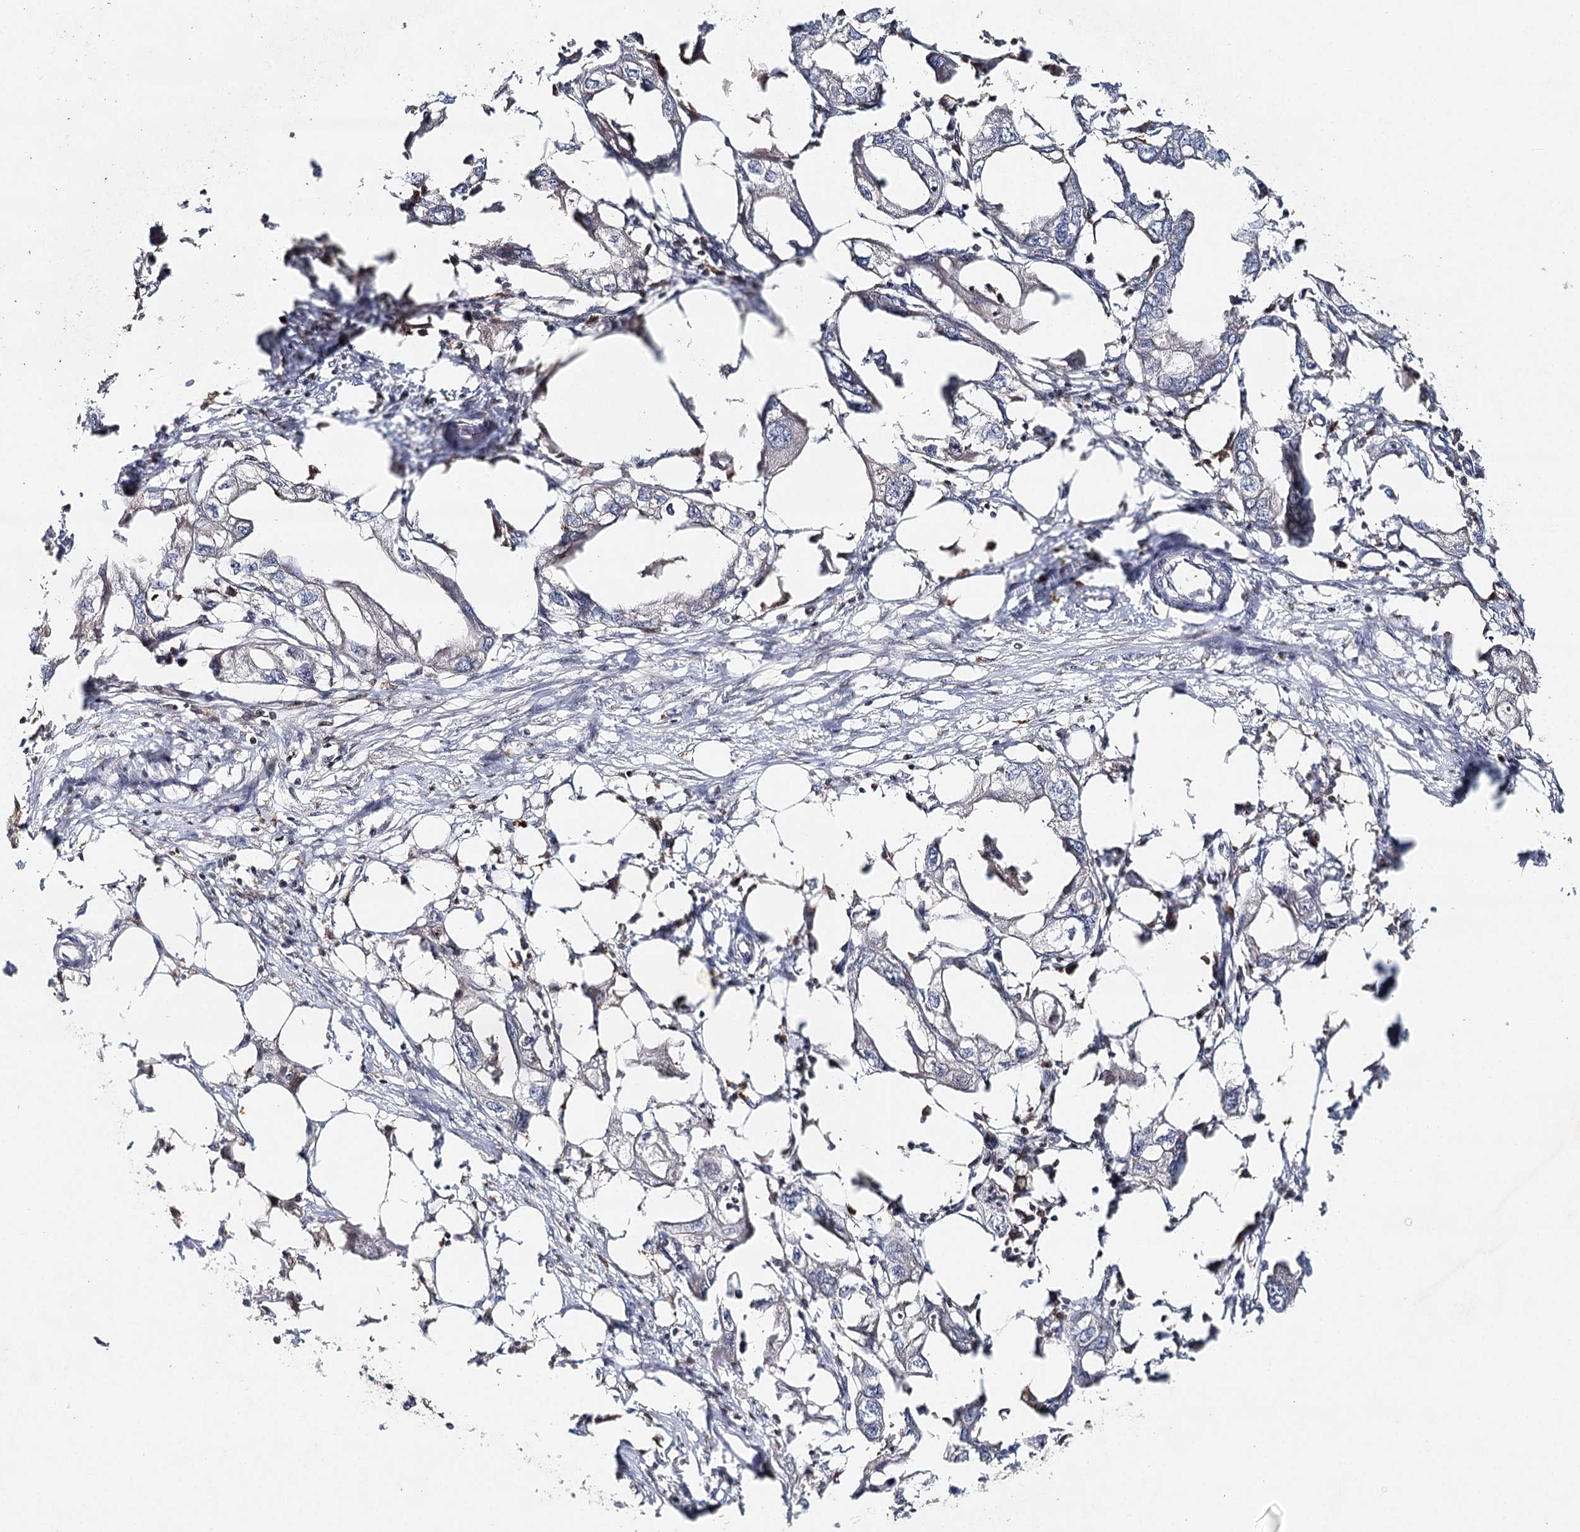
{"staining": {"intensity": "negative", "quantity": "none", "location": "none"}, "tissue": "endometrial cancer", "cell_type": "Tumor cells", "image_type": "cancer", "snomed": [{"axis": "morphology", "description": "Adenocarcinoma, NOS"}, {"axis": "morphology", "description": "Adenocarcinoma, metastatic, NOS"}, {"axis": "topography", "description": "Adipose tissue"}, {"axis": "topography", "description": "Endometrium"}], "caption": "Tumor cells are negative for brown protein staining in endometrial cancer.", "gene": "SLC41A2", "patient": {"sex": "female", "age": 67}}